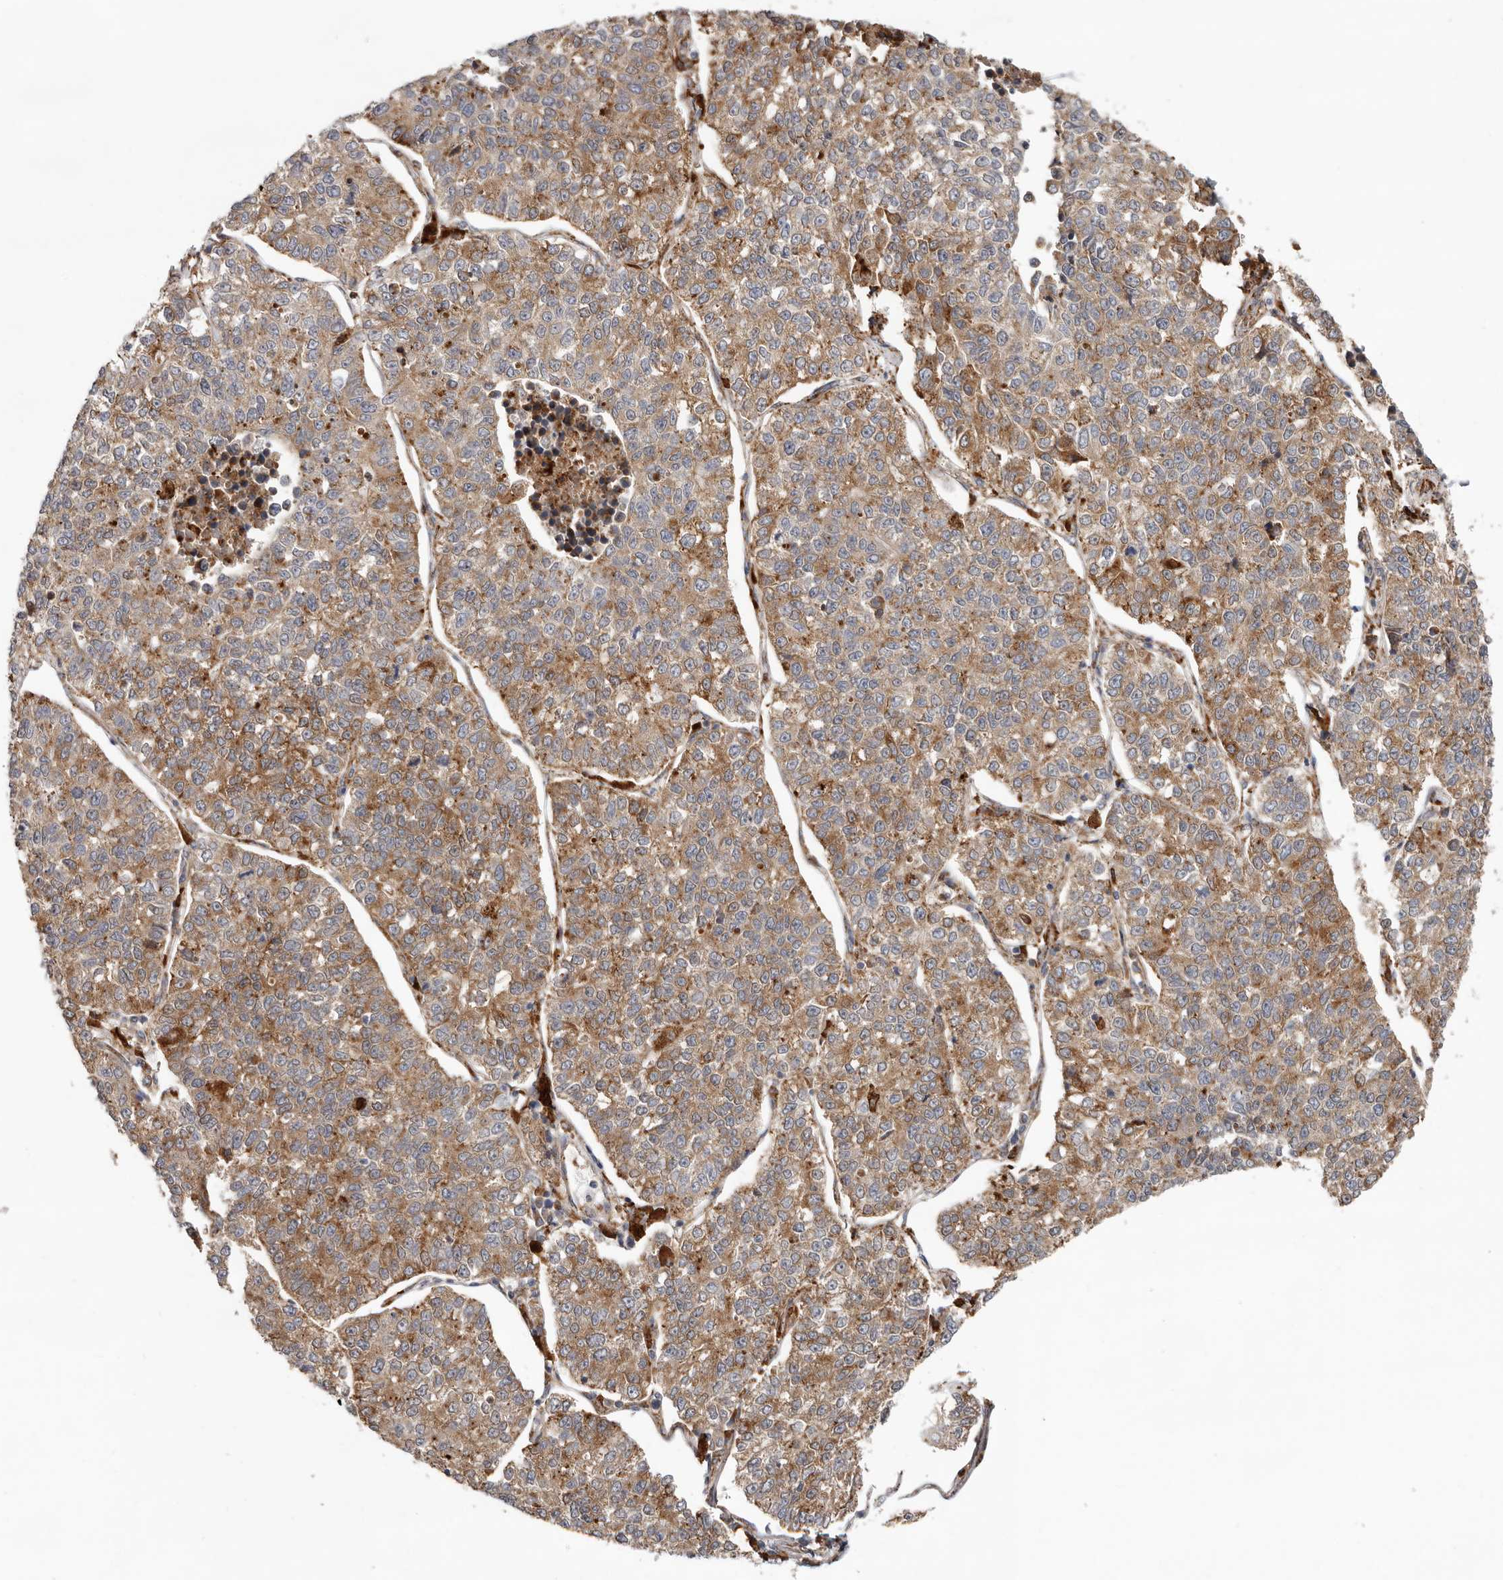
{"staining": {"intensity": "moderate", "quantity": ">75%", "location": "cytoplasmic/membranous"}, "tissue": "lung cancer", "cell_type": "Tumor cells", "image_type": "cancer", "snomed": [{"axis": "morphology", "description": "Adenocarcinoma, NOS"}, {"axis": "topography", "description": "Lung"}], "caption": "Approximately >75% of tumor cells in human lung cancer reveal moderate cytoplasmic/membranous protein staining as visualized by brown immunohistochemical staining.", "gene": "GRN", "patient": {"sex": "male", "age": 49}}